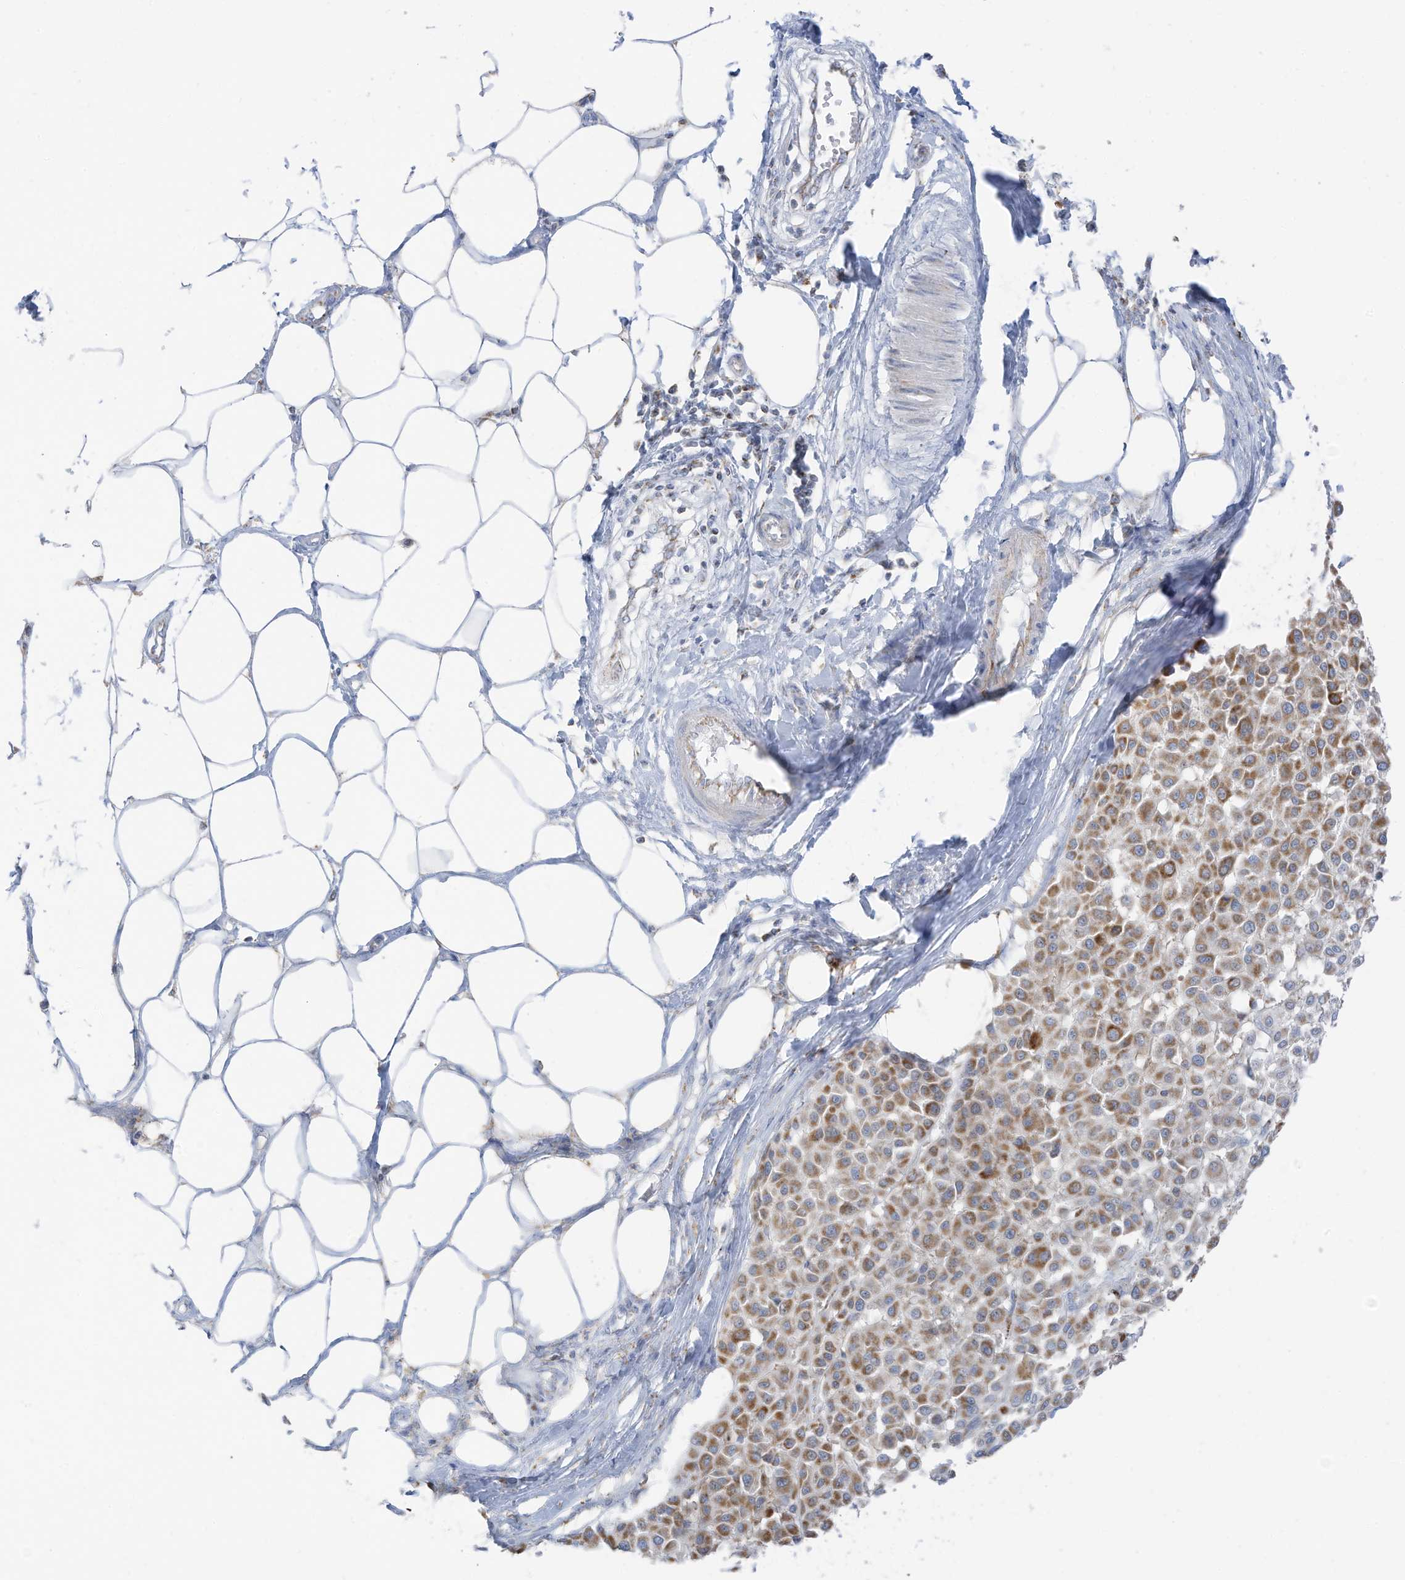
{"staining": {"intensity": "moderate", "quantity": ">75%", "location": "cytoplasmic/membranous"}, "tissue": "melanoma", "cell_type": "Tumor cells", "image_type": "cancer", "snomed": [{"axis": "morphology", "description": "Malignant melanoma, Metastatic site"}, {"axis": "topography", "description": "Soft tissue"}], "caption": "Melanoma was stained to show a protein in brown. There is medium levels of moderate cytoplasmic/membranous staining in about >75% of tumor cells.", "gene": "ETHE1", "patient": {"sex": "male", "age": 41}}